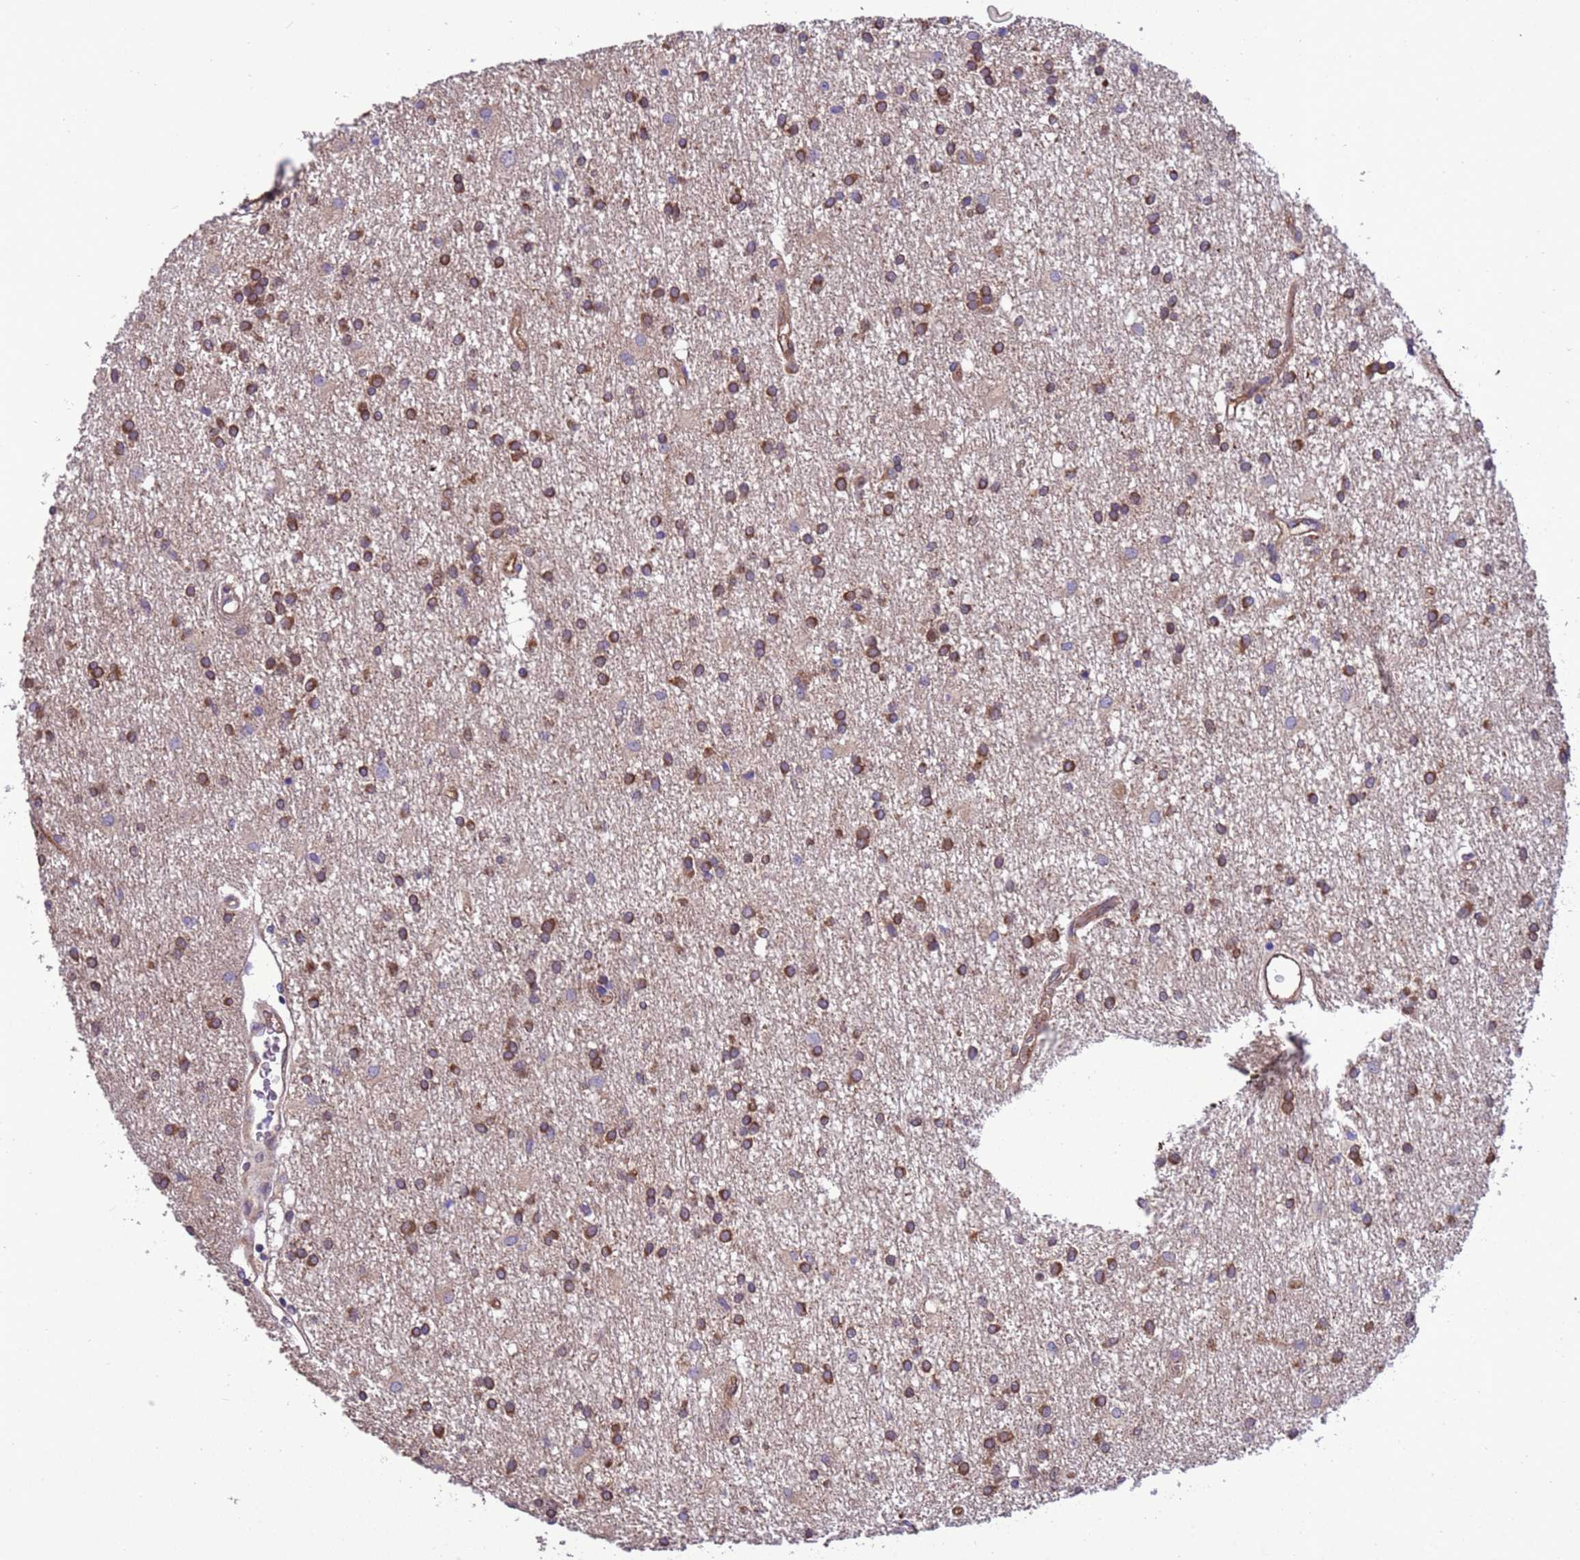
{"staining": {"intensity": "moderate", "quantity": ">75%", "location": "cytoplasmic/membranous"}, "tissue": "glioma", "cell_type": "Tumor cells", "image_type": "cancer", "snomed": [{"axis": "morphology", "description": "Glioma, malignant, High grade"}, {"axis": "topography", "description": "Brain"}], "caption": "A brown stain shows moderate cytoplasmic/membranous staining of a protein in human malignant glioma (high-grade) tumor cells.", "gene": "RABEP2", "patient": {"sex": "male", "age": 77}}